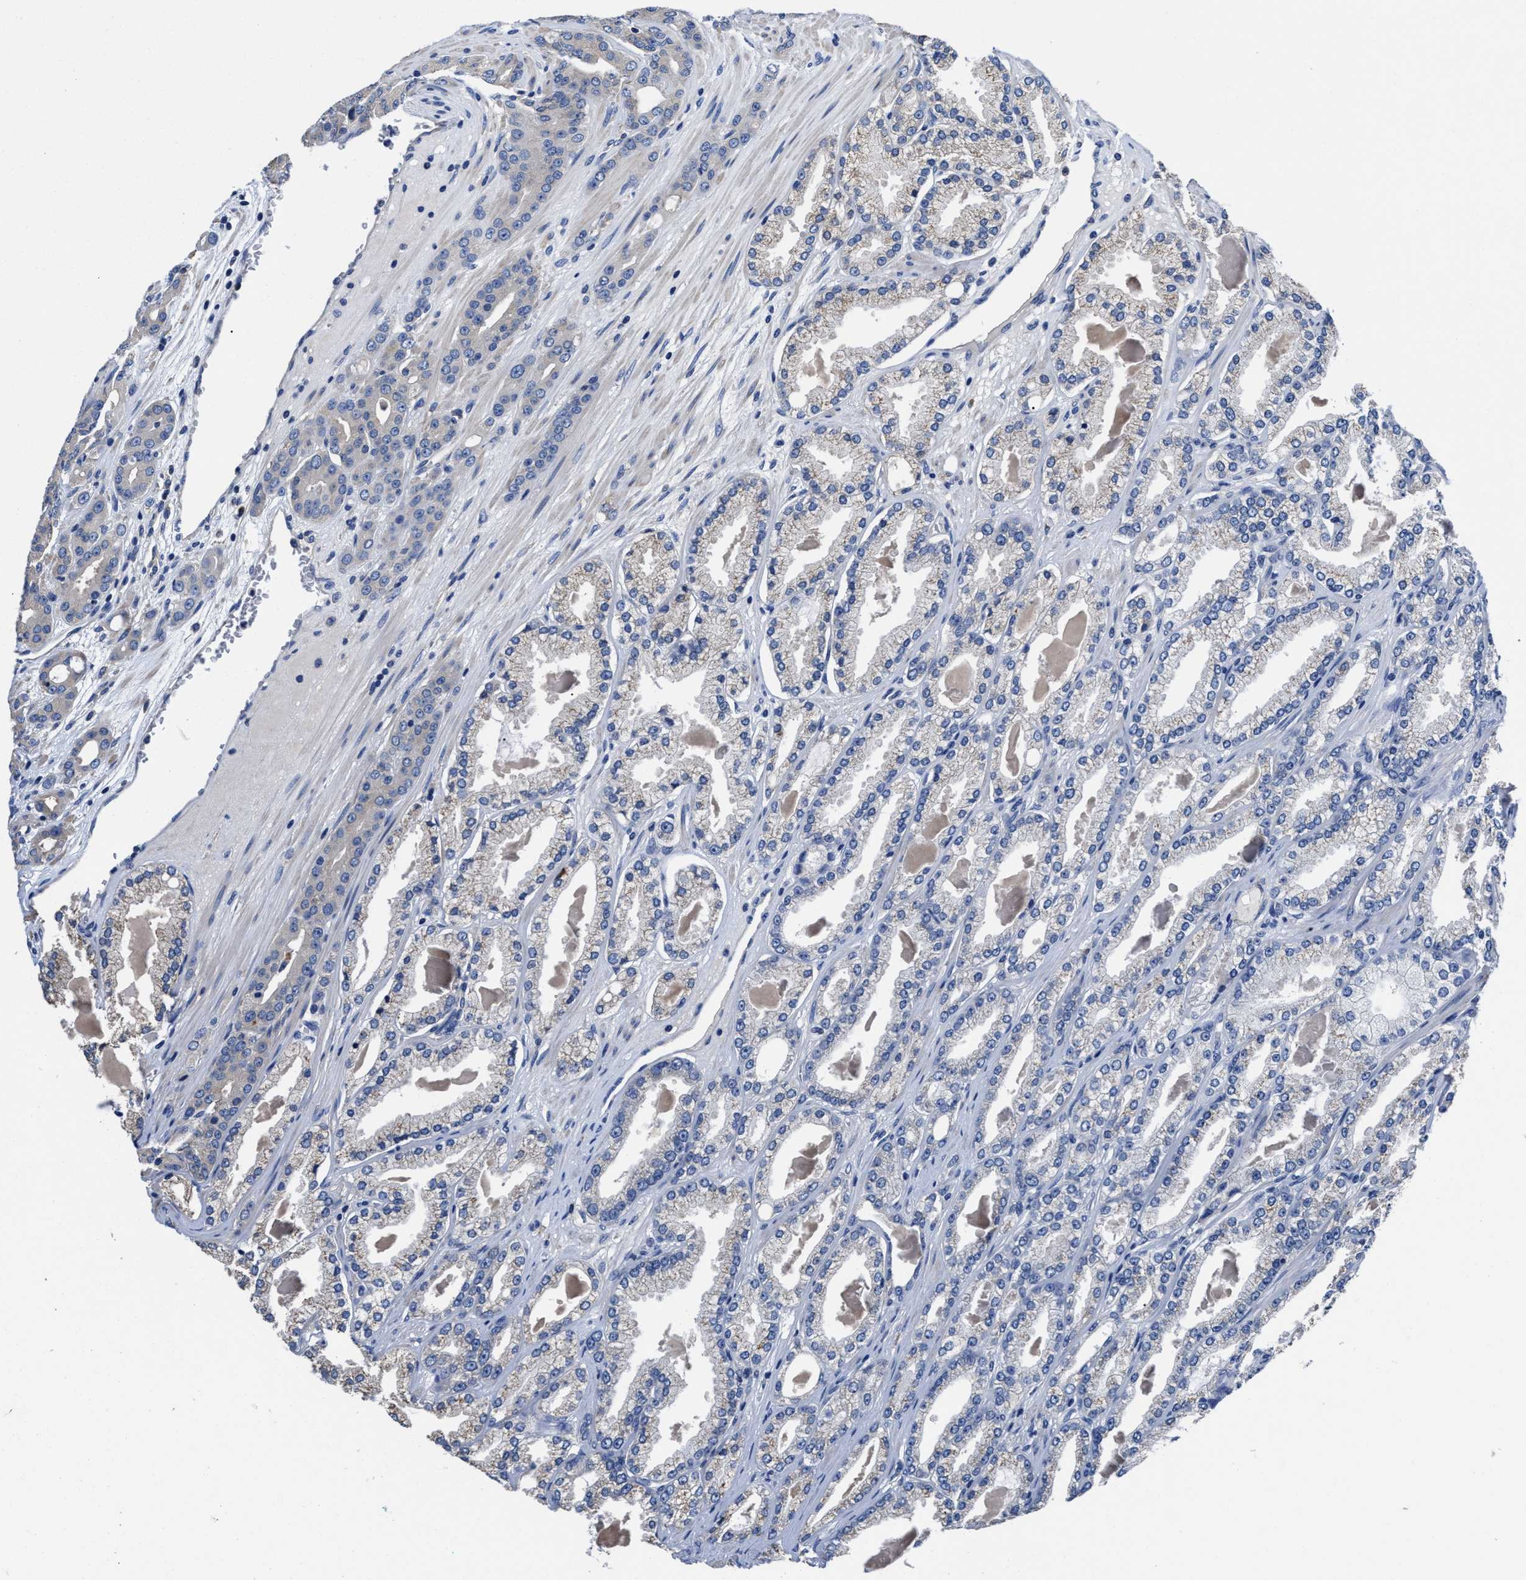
{"staining": {"intensity": "negative", "quantity": "none", "location": "none"}, "tissue": "prostate cancer", "cell_type": "Tumor cells", "image_type": "cancer", "snomed": [{"axis": "morphology", "description": "Adenocarcinoma, High grade"}, {"axis": "topography", "description": "Prostate"}], "caption": "Immunohistochemistry micrograph of neoplastic tissue: prostate cancer (adenocarcinoma (high-grade)) stained with DAB (3,3'-diaminobenzidine) demonstrates no significant protein expression in tumor cells.", "gene": "SRPK2", "patient": {"sex": "male", "age": 71}}